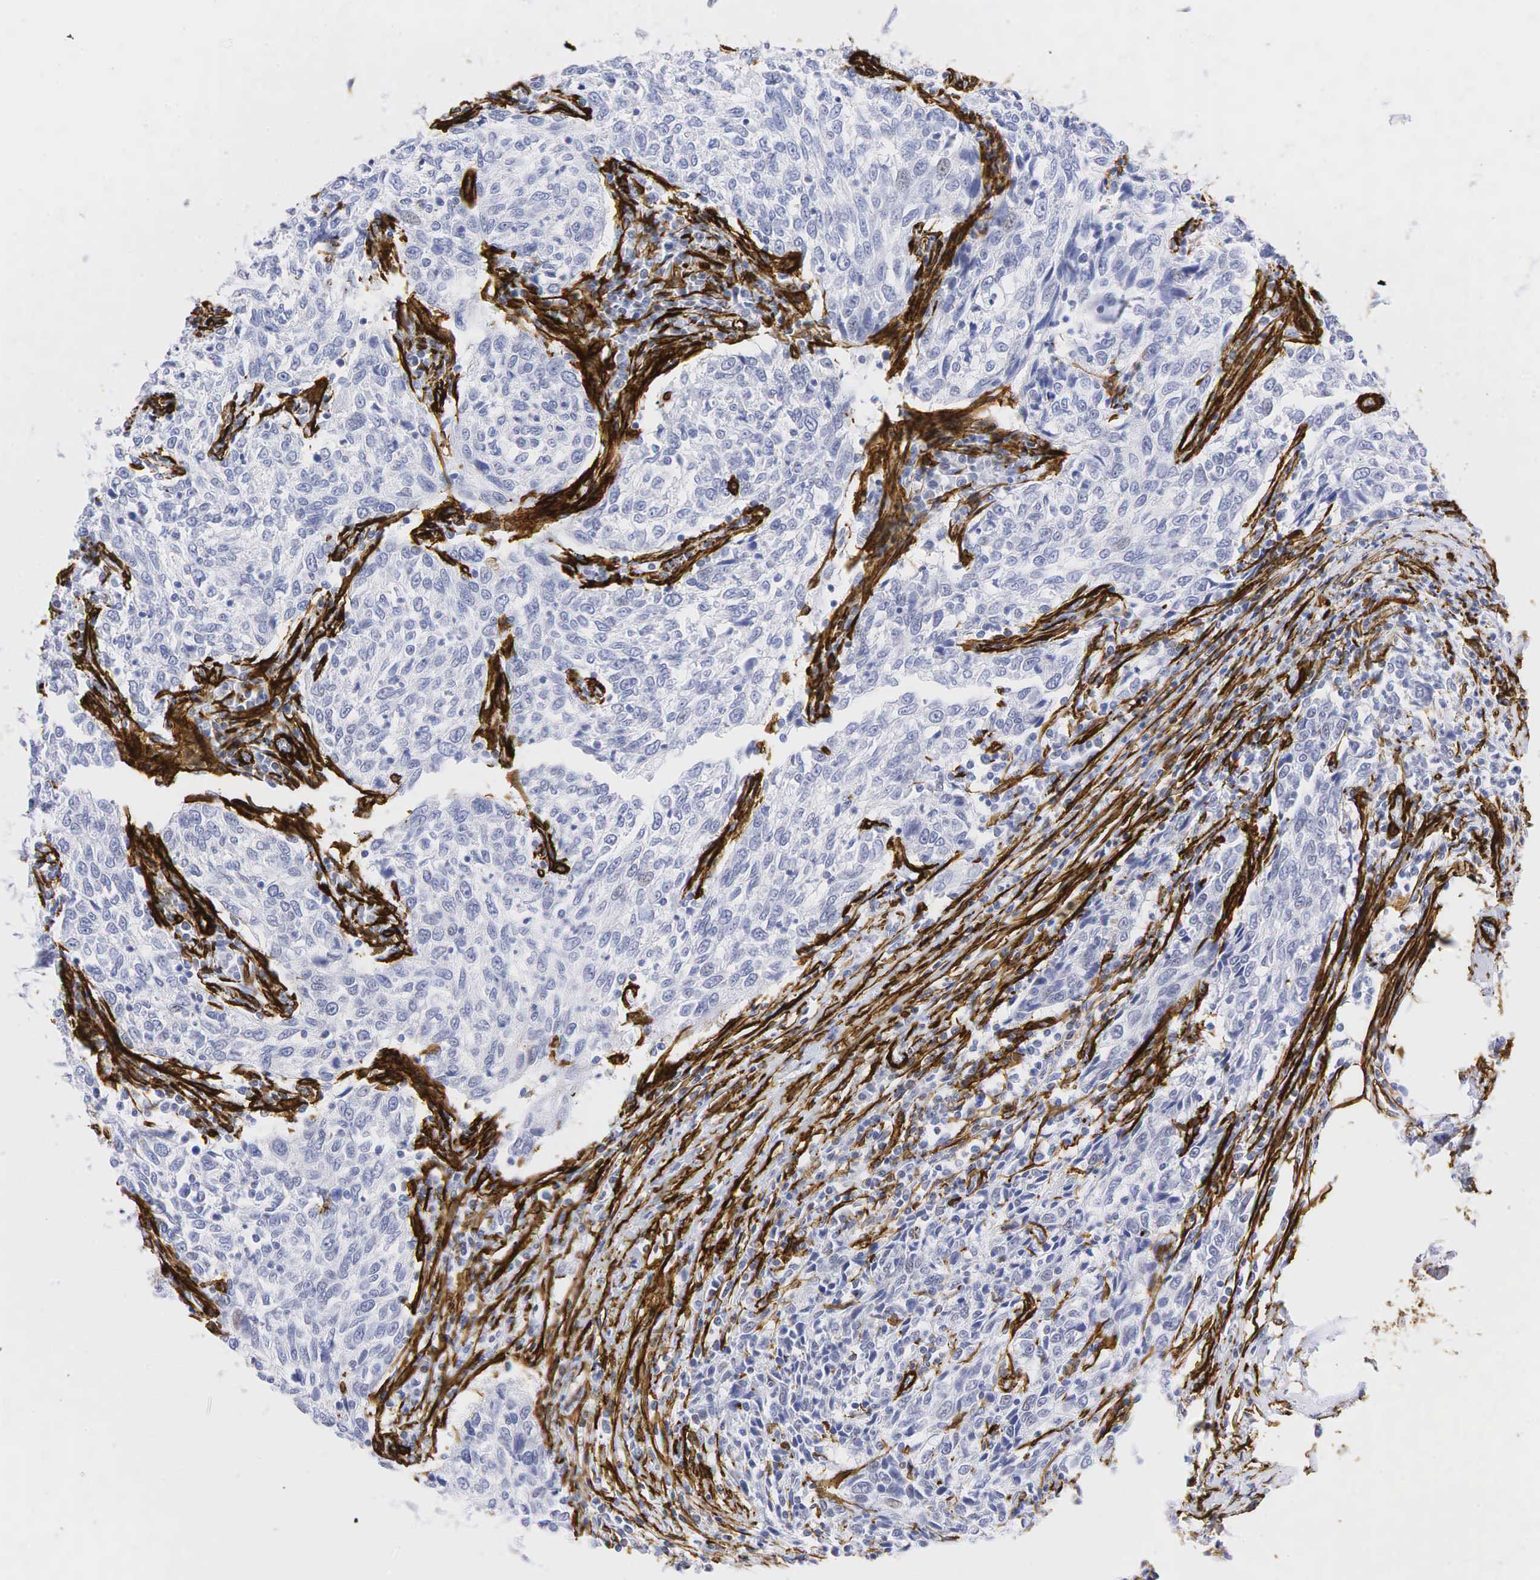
{"staining": {"intensity": "negative", "quantity": "none", "location": "none"}, "tissue": "breast cancer", "cell_type": "Tumor cells", "image_type": "cancer", "snomed": [{"axis": "morphology", "description": "Duct carcinoma"}, {"axis": "topography", "description": "Breast"}], "caption": "There is no significant staining in tumor cells of breast infiltrating ductal carcinoma. (DAB (3,3'-diaminobenzidine) immunohistochemistry (IHC) visualized using brightfield microscopy, high magnification).", "gene": "ACTA2", "patient": {"sex": "female", "age": 50}}